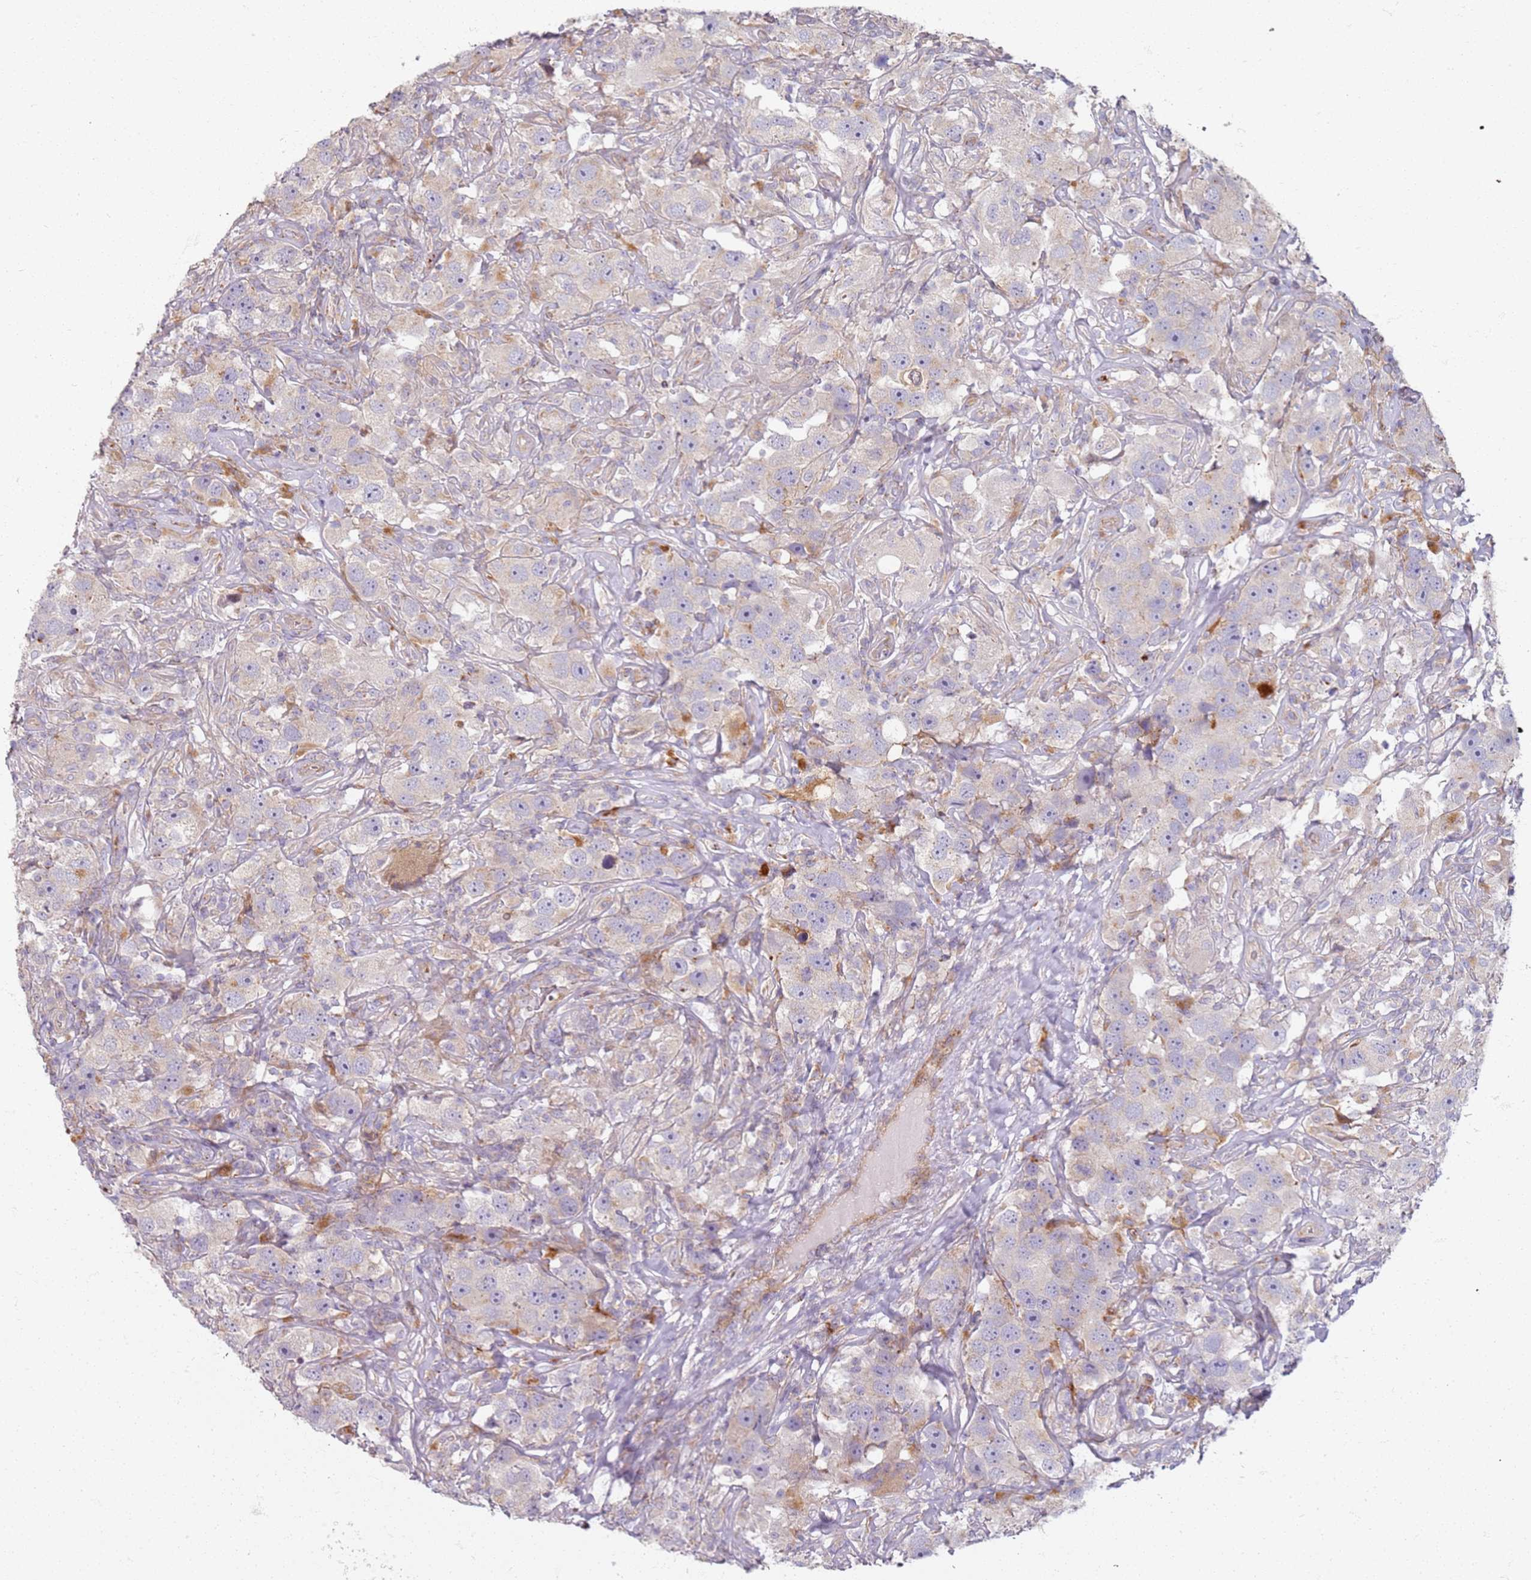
{"staining": {"intensity": "negative", "quantity": "none", "location": "none"}, "tissue": "testis cancer", "cell_type": "Tumor cells", "image_type": "cancer", "snomed": [{"axis": "morphology", "description": "Seminoma, NOS"}, {"axis": "topography", "description": "Testis"}], "caption": "The photomicrograph demonstrates no significant staining in tumor cells of testis seminoma. (DAB immunohistochemistry (IHC) with hematoxylin counter stain).", "gene": "PROKR2", "patient": {"sex": "male", "age": 49}}